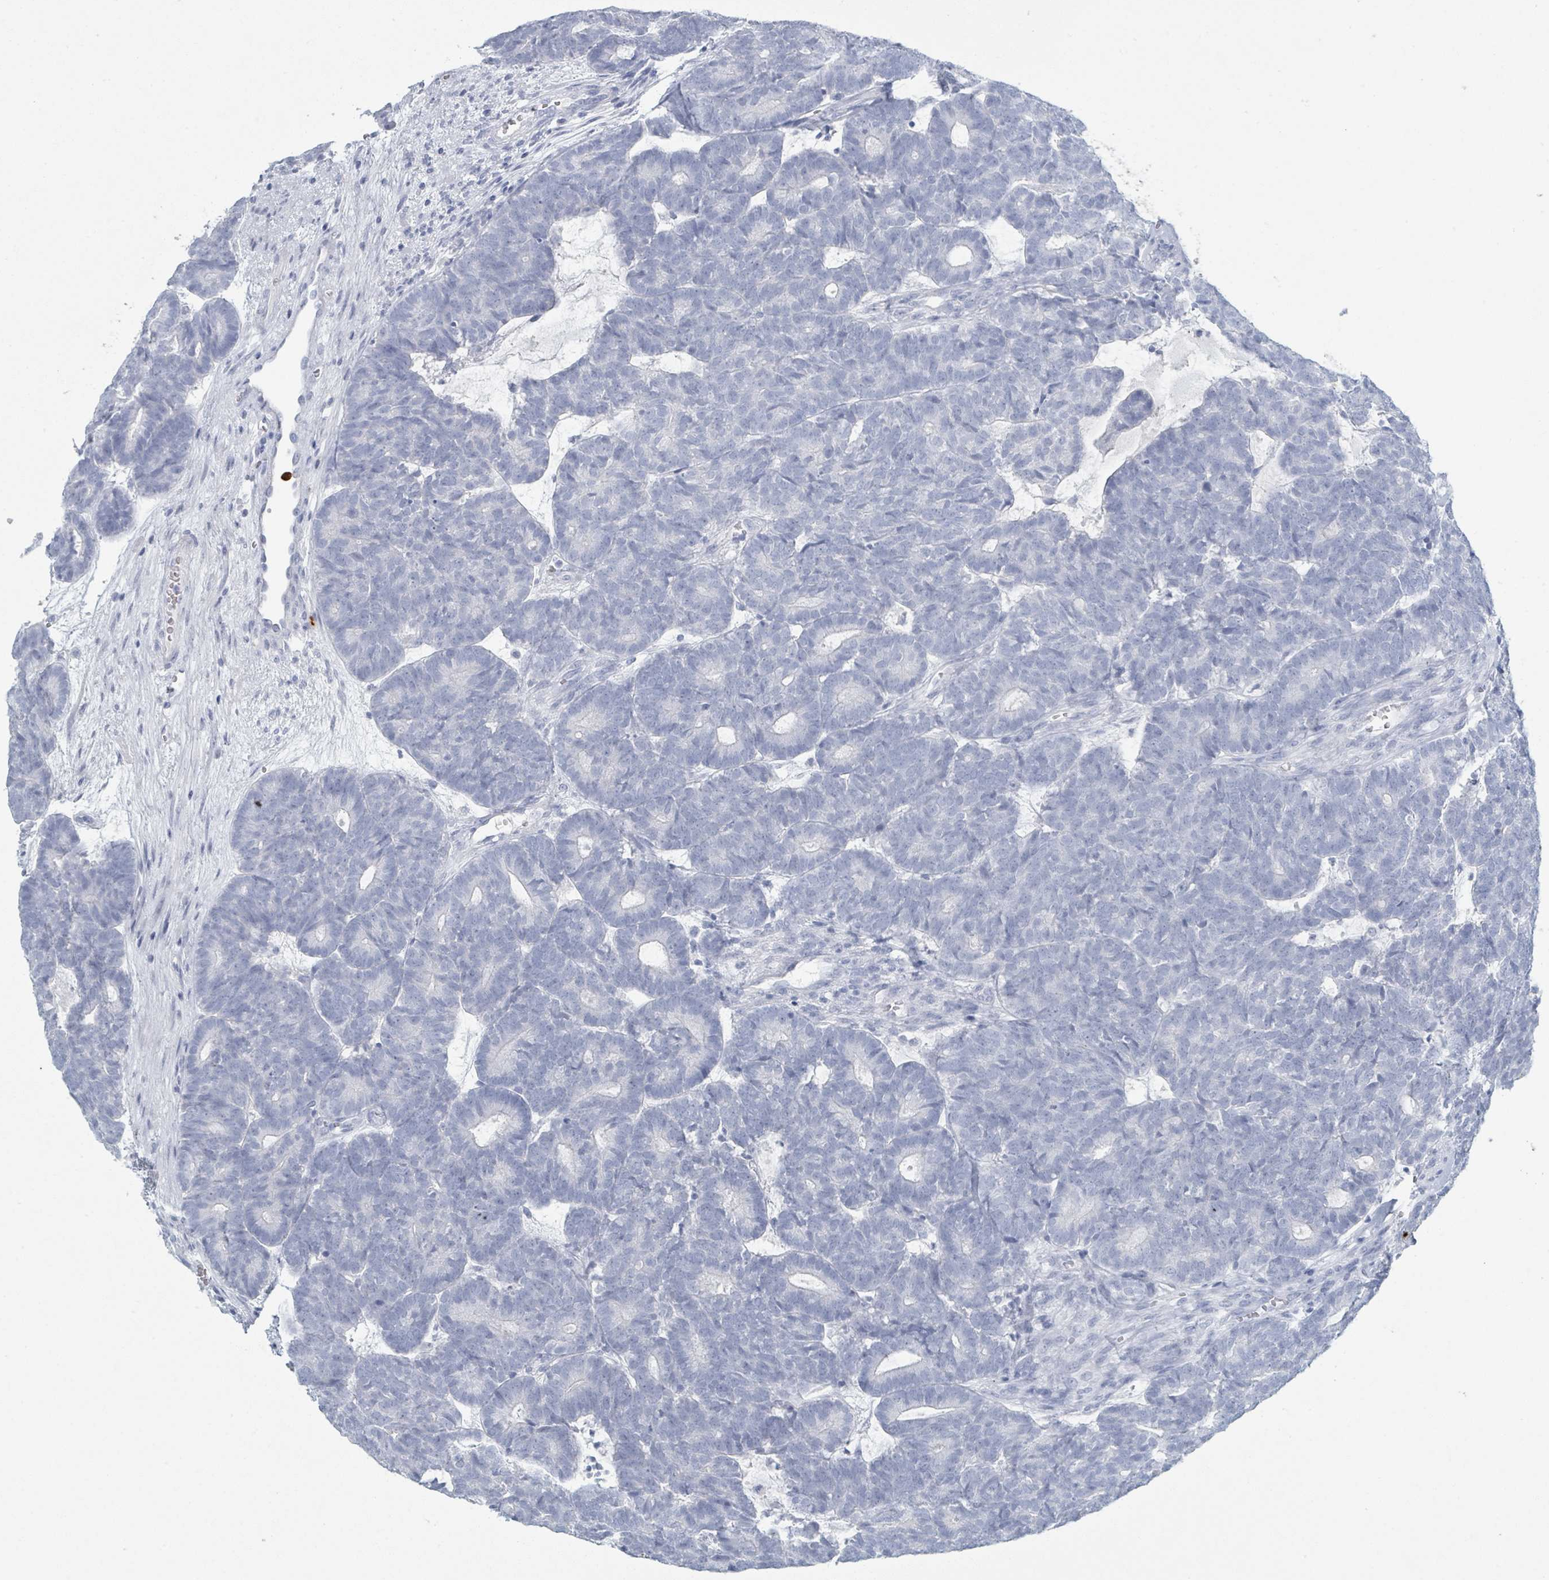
{"staining": {"intensity": "negative", "quantity": "none", "location": "none"}, "tissue": "head and neck cancer", "cell_type": "Tumor cells", "image_type": "cancer", "snomed": [{"axis": "morphology", "description": "Adenocarcinoma, NOS"}, {"axis": "topography", "description": "Head-Neck"}], "caption": "Adenocarcinoma (head and neck) was stained to show a protein in brown. There is no significant expression in tumor cells. (DAB immunohistochemistry visualized using brightfield microscopy, high magnification).", "gene": "DEFA4", "patient": {"sex": "female", "age": 81}}